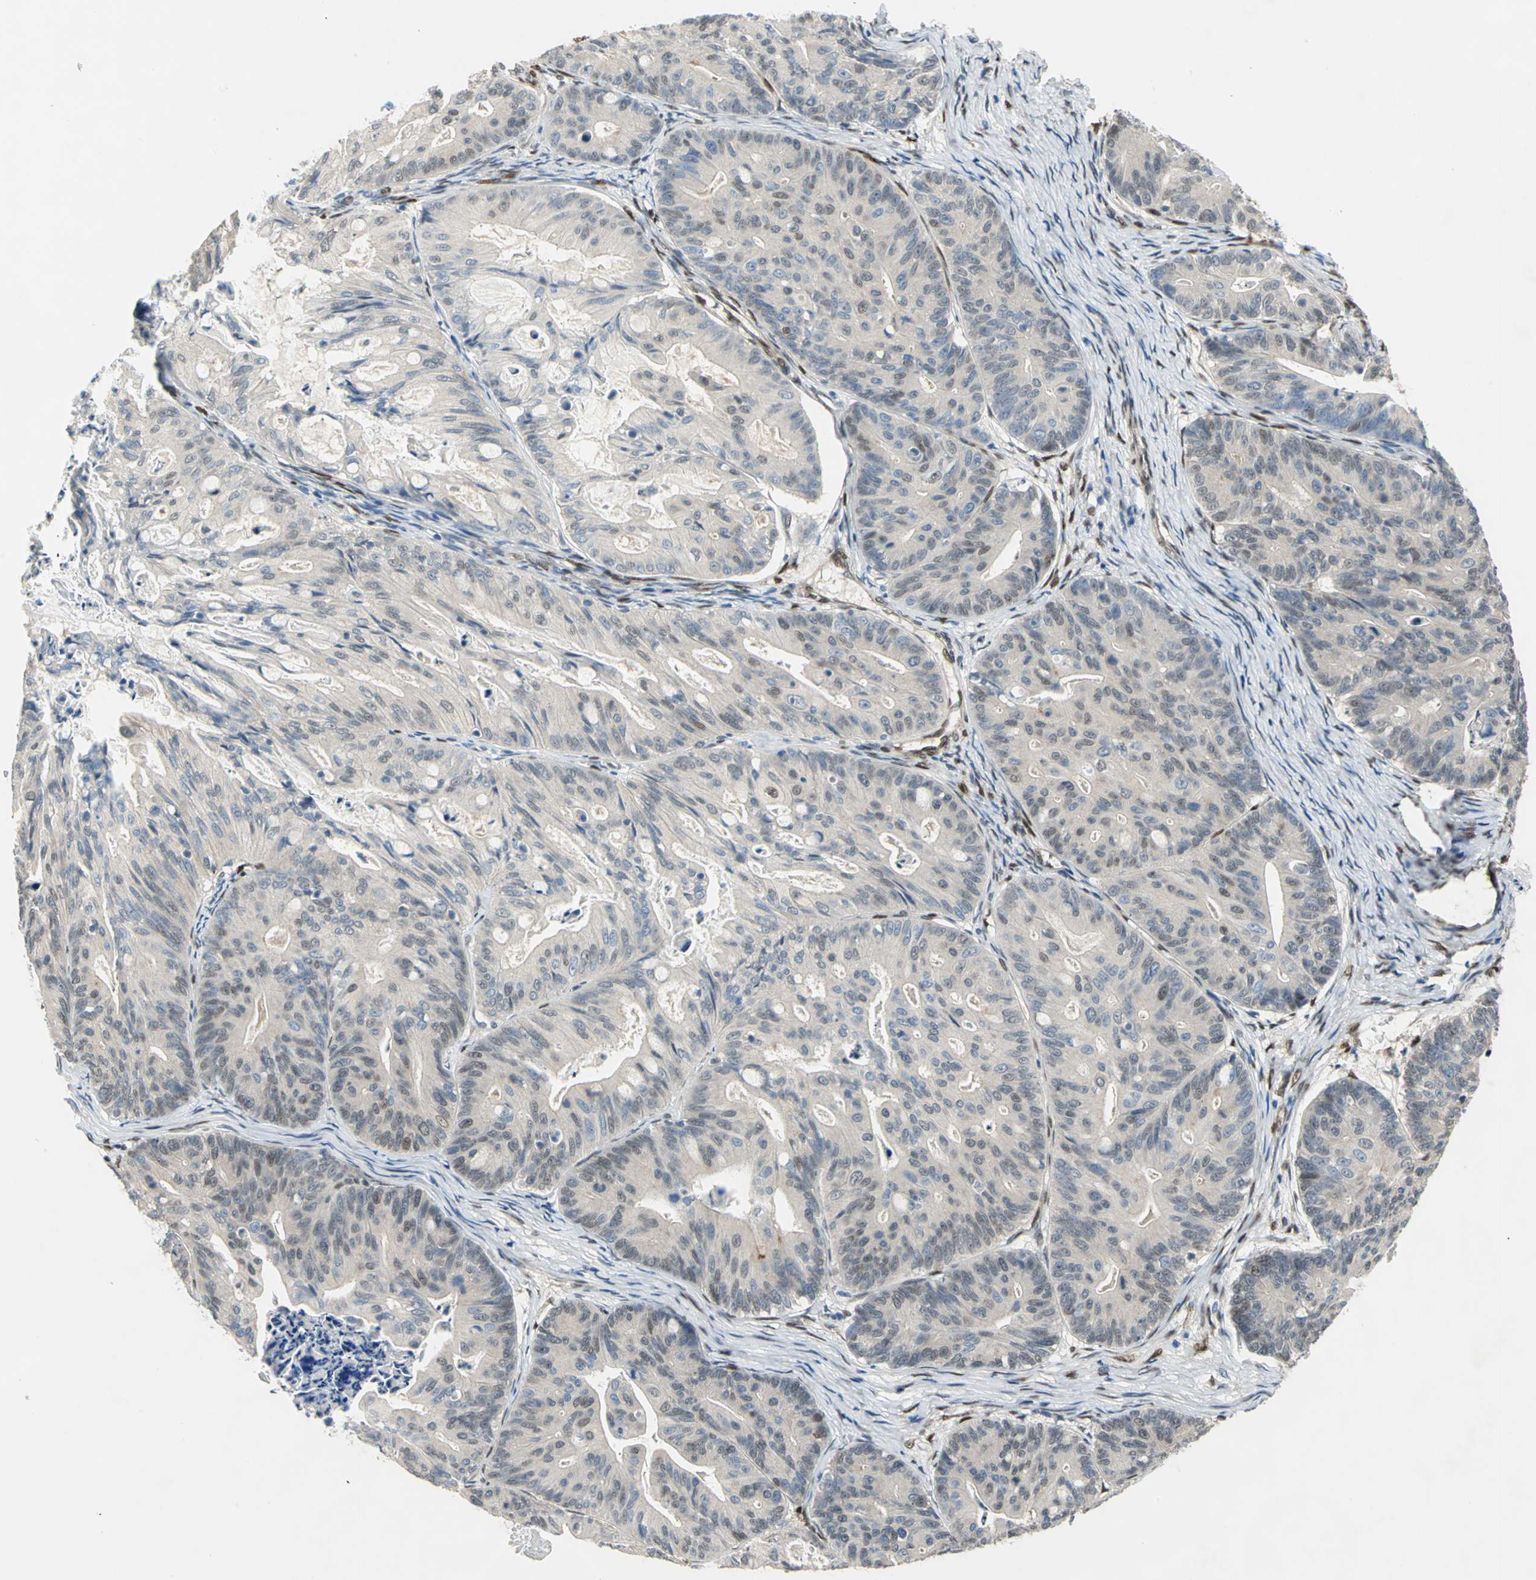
{"staining": {"intensity": "weak", "quantity": "25%-75%", "location": "cytoplasmic/membranous"}, "tissue": "ovarian cancer", "cell_type": "Tumor cells", "image_type": "cancer", "snomed": [{"axis": "morphology", "description": "Cystadenocarcinoma, mucinous, NOS"}, {"axis": "topography", "description": "Ovary"}], "caption": "There is low levels of weak cytoplasmic/membranous staining in tumor cells of ovarian cancer (mucinous cystadenocarcinoma), as demonstrated by immunohistochemical staining (brown color).", "gene": "RBFOX2", "patient": {"sex": "female", "age": 36}}